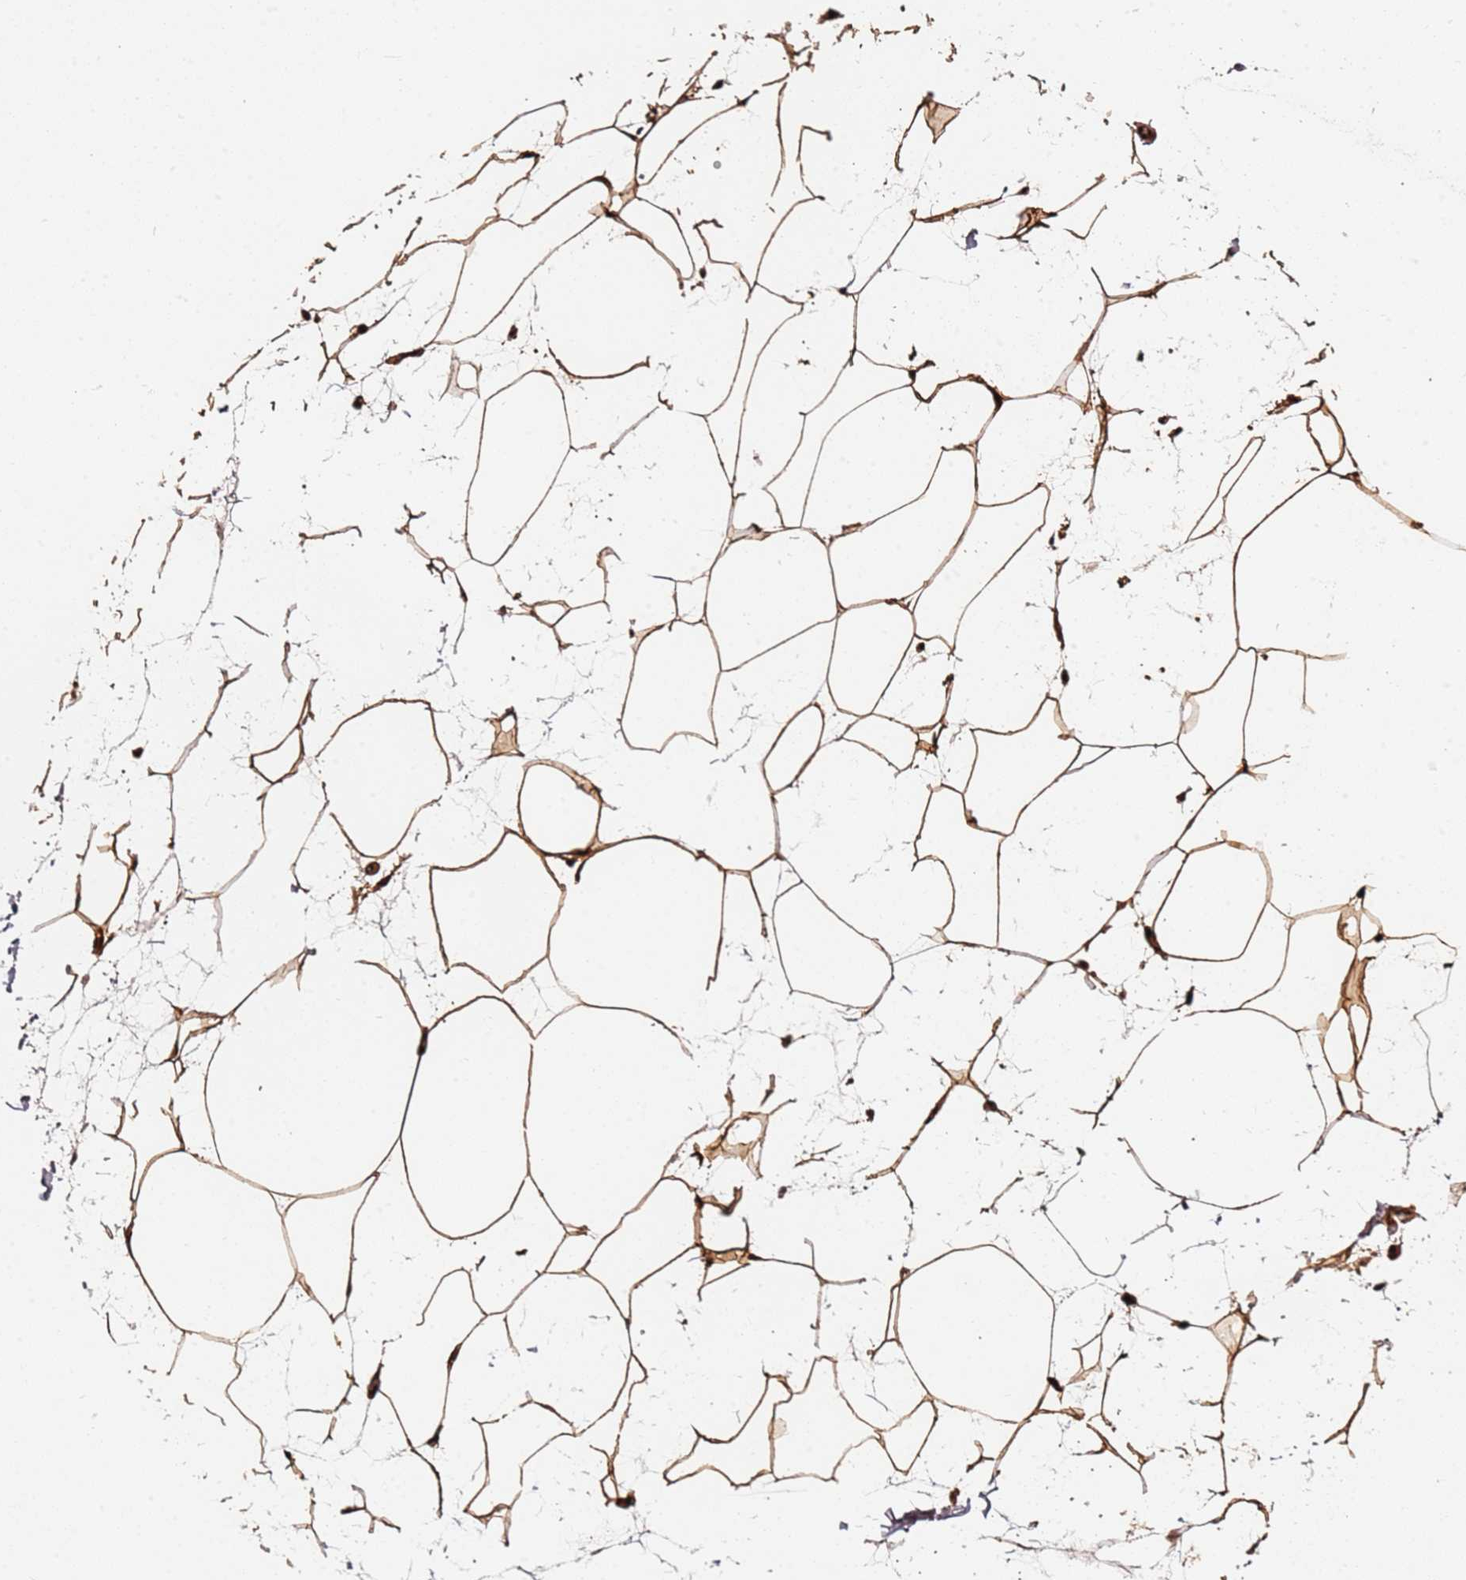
{"staining": {"intensity": "strong", "quantity": ">75%", "location": "cytoplasmic/membranous"}, "tissue": "adipose tissue", "cell_type": "Adipocytes", "image_type": "normal", "snomed": [{"axis": "morphology", "description": "Normal tissue, NOS"}, {"axis": "topography", "description": "Adipose tissue"}], "caption": "The photomicrograph reveals immunohistochemical staining of unremarkable adipose tissue. There is strong cytoplasmic/membranous positivity is seen in about >75% of adipocytes.", "gene": "TP53AIP1", "patient": {"sex": "female", "age": 37}}